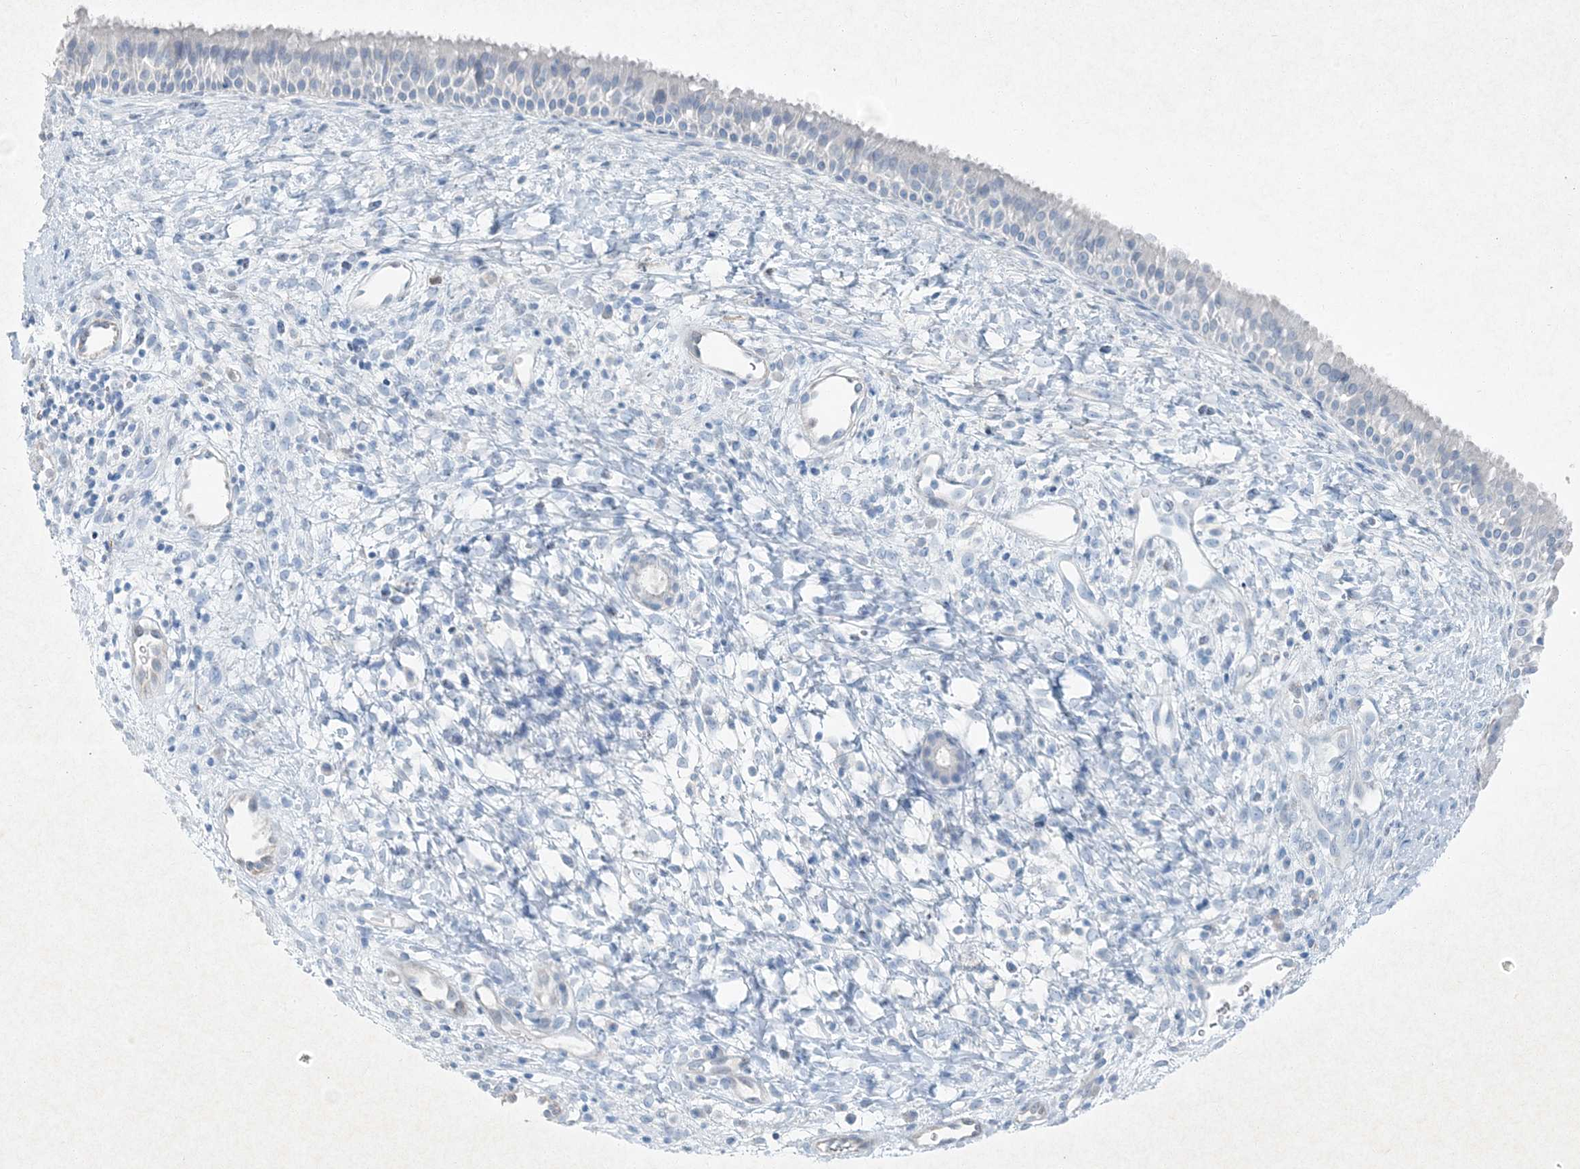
{"staining": {"intensity": "negative", "quantity": "none", "location": "none"}, "tissue": "nasopharynx", "cell_type": "Respiratory epithelial cells", "image_type": "normal", "snomed": [{"axis": "morphology", "description": "Normal tissue, NOS"}, {"axis": "topography", "description": "Nasopharynx"}], "caption": "Immunohistochemical staining of normal nasopharynx shows no significant expression in respiratory epithelial cells. (Immunohistochemistry (ihc), brightfield microscopy, high magnification).", "gene": "PGM5", "patient": {"sex": "male", "age": 22}}